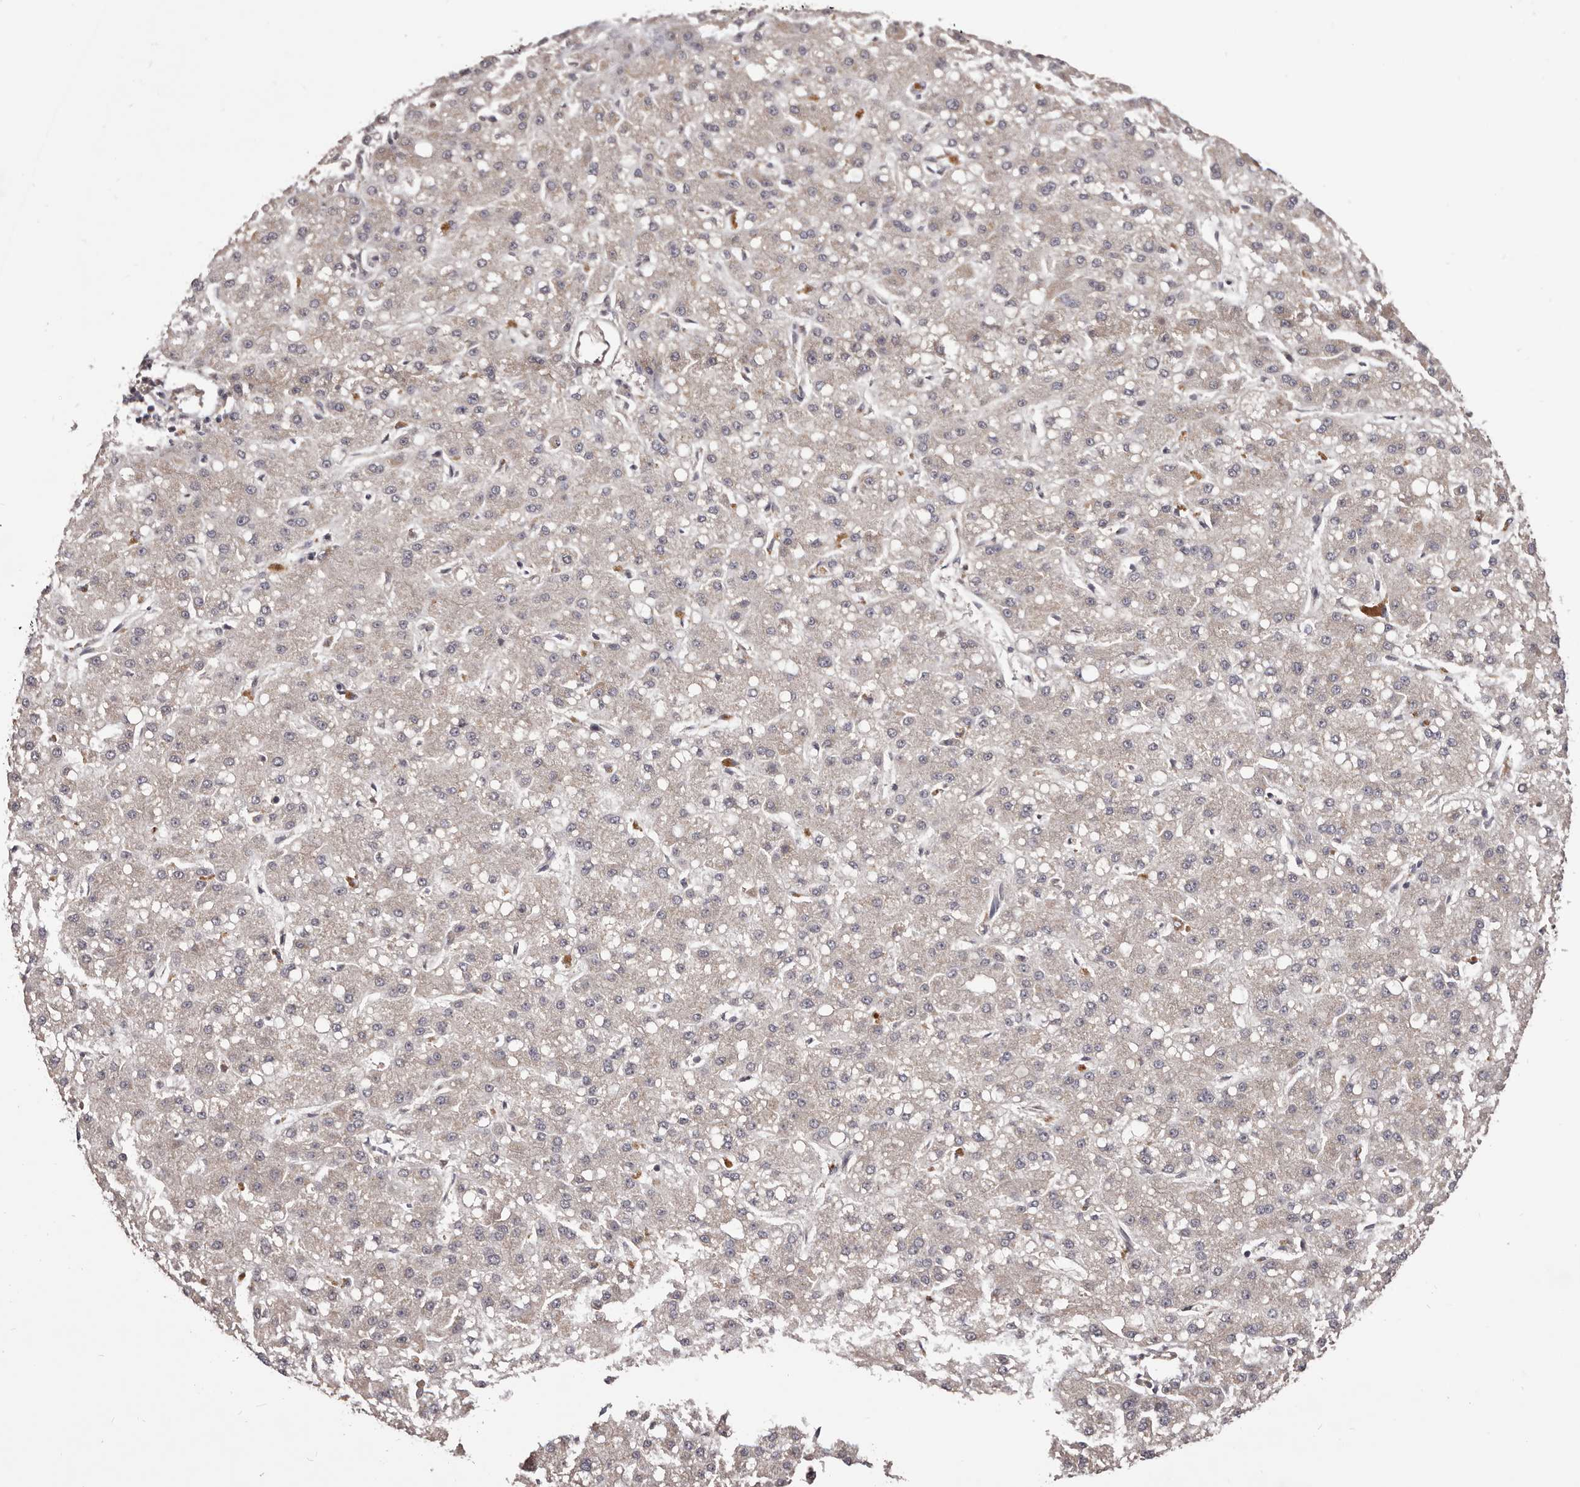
{"staining": {"intensity": "weak", "quantity": ">75%", "location": "cytoplasmic/membranous"}, "tissue": "liver cancer", "cell_type": "Tumor cells", "image_type": "cancer", "snomed": [{"axis": "morphology", "description": "Carcinoma, Hepatocellular, NOS"}, {"axis": "topography", "description": "Liver"}], "caption": "Immunohistochemical staining of human liver cancer (hepatocellular carcinoma) shows low levels of weak cytoplasmic/membranous positivity in about >75% of tumor cells.", "gene": "MDP1", "patient": {"sex": "male", "age": 67}}